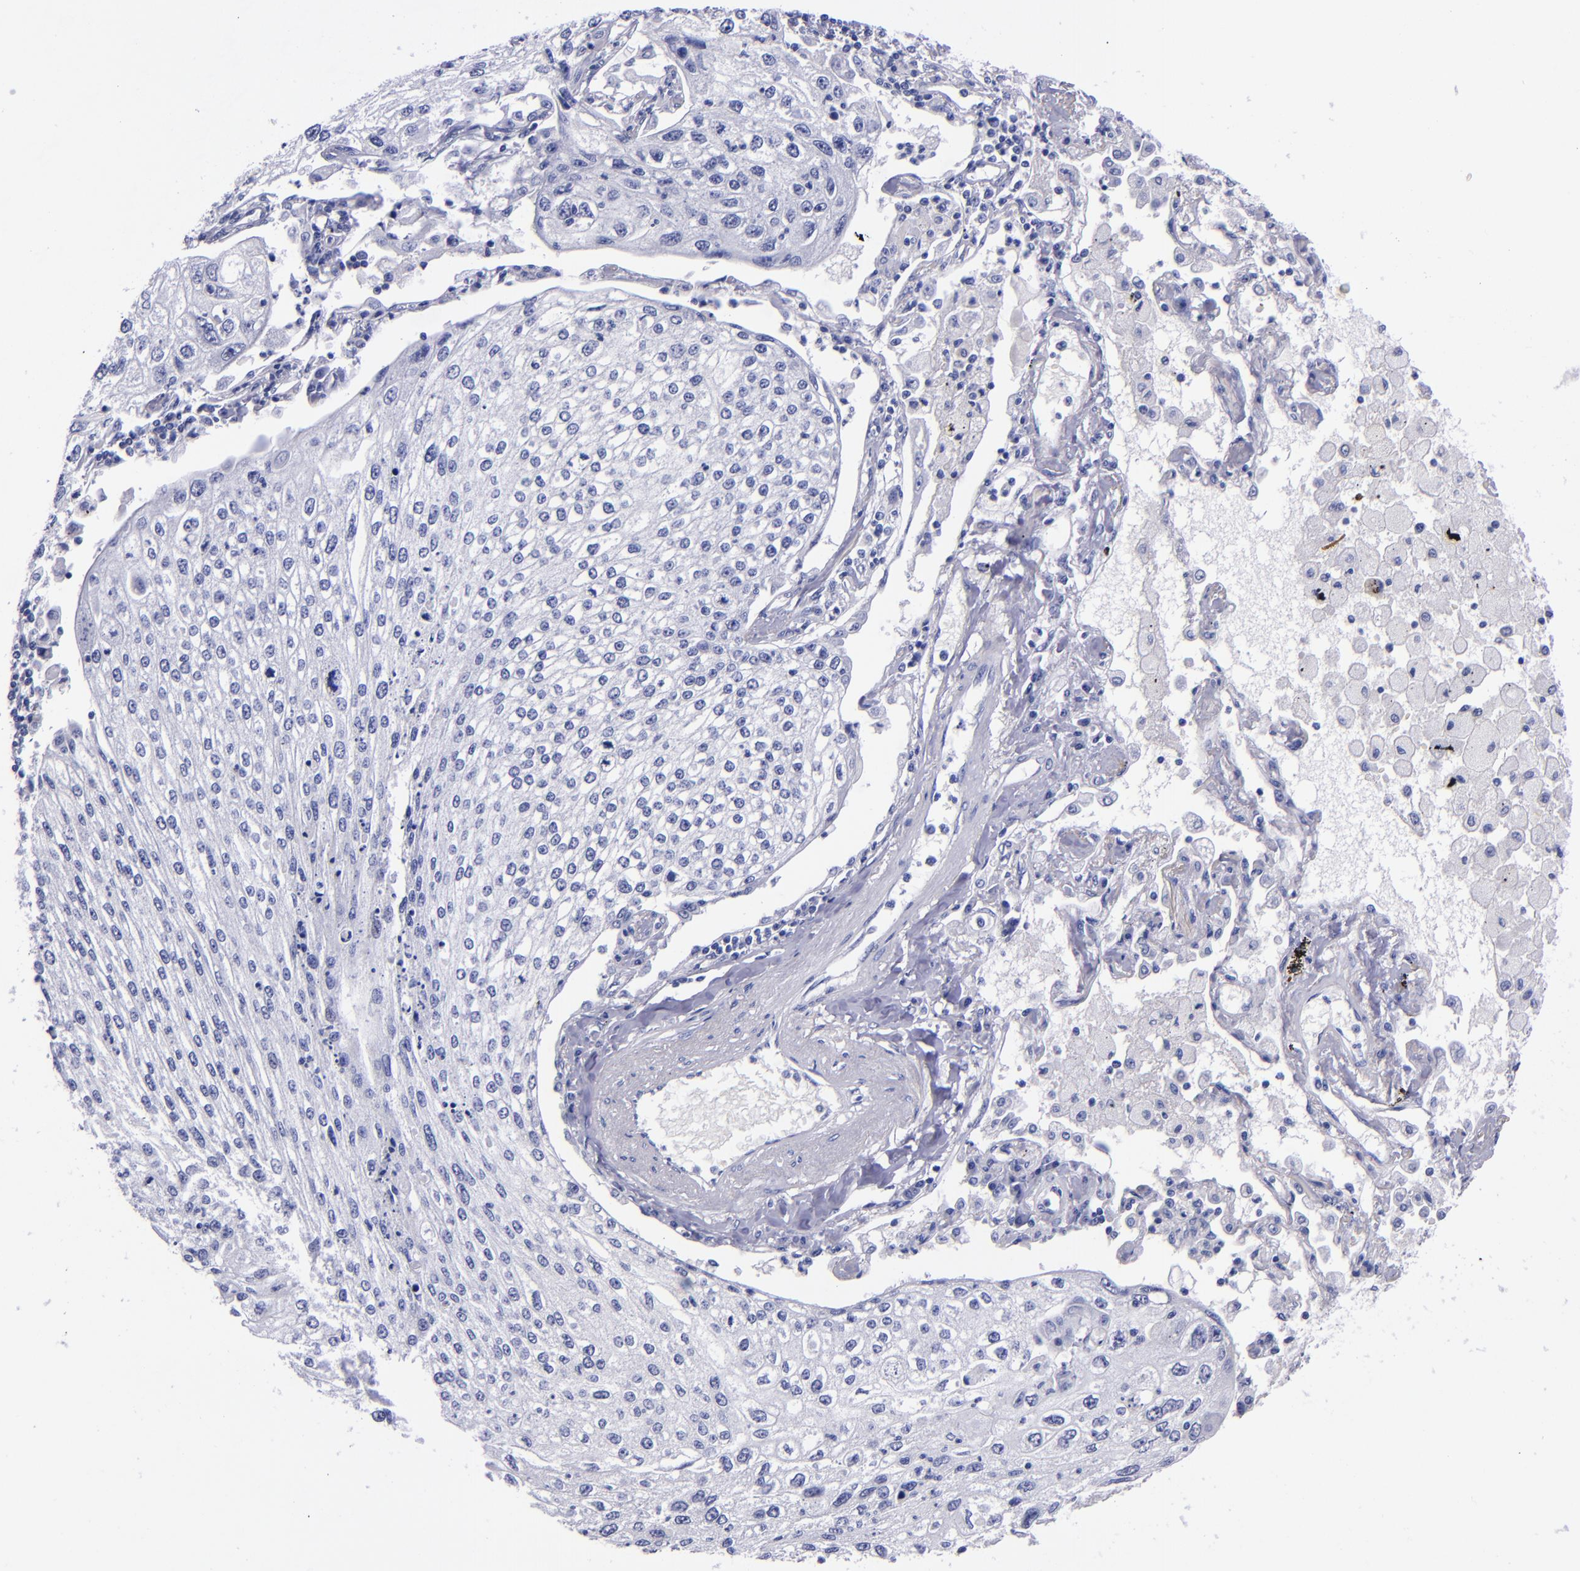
{"staining": {"intensity": "negative", "quantity": "none", "location": "none"}, "tissue": "lung cancer", "cell_type": "Tumor cells", "image_type": "cancer", "snomed": [{"axis": "morphology", "description": "Squamous cell carcinoma, NOS"}, {"axis": "topography", "description": "Lung"}], "caption": "Squamous cell carcinoma (lung) stained for a protein using immunohistochemistry exhibits no staining tumor cells.", "gene": "SV2A", "patient": {"sex": "male", "age": 75}}